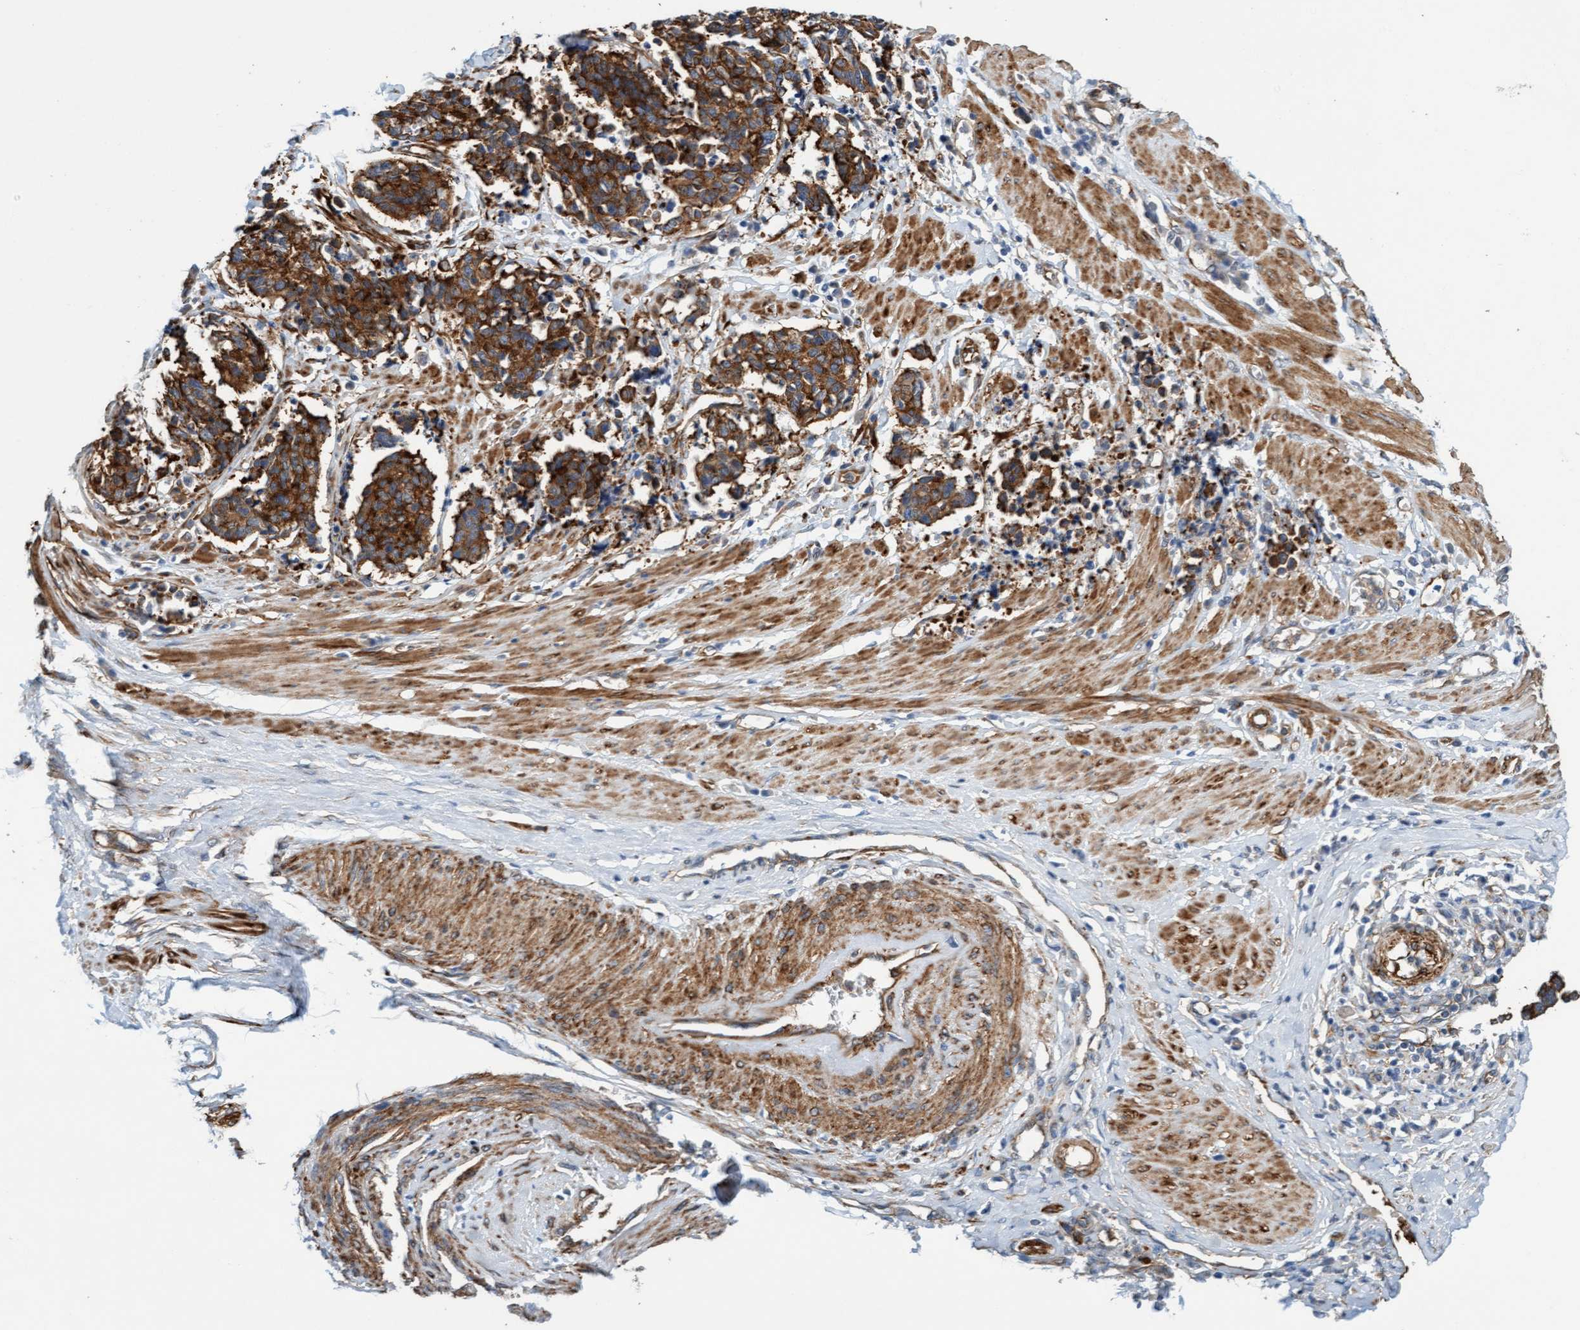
{"staining": {"intensity": "strong", "quantity": ">75%", "location": "cytoplasmic/membranous"}, "tissue": "cervical cancer", "cell_type": "Tumor cells", "image_type": "cancer", "snomed": [{"axis": "morphology", "description": "Normal tissue, NOS"}, {"axis": "morphology", "description": "Squamous cell carcinoma, NOS"}, {"axis": "topography", "description": "Cervix"}], "caption": "Brown immunohistochemical staining in human cervical squamous cell carcinoma reveals strong cytoplasmic/membranous staining in approximately >75% of tumor cells. Using DAB (brown) and hematoxylin (blue) stains, captured at high magnification using brightfield microscopy.", "gene": "FMNL3", "patient": {"sex": "female", "age": 35}}